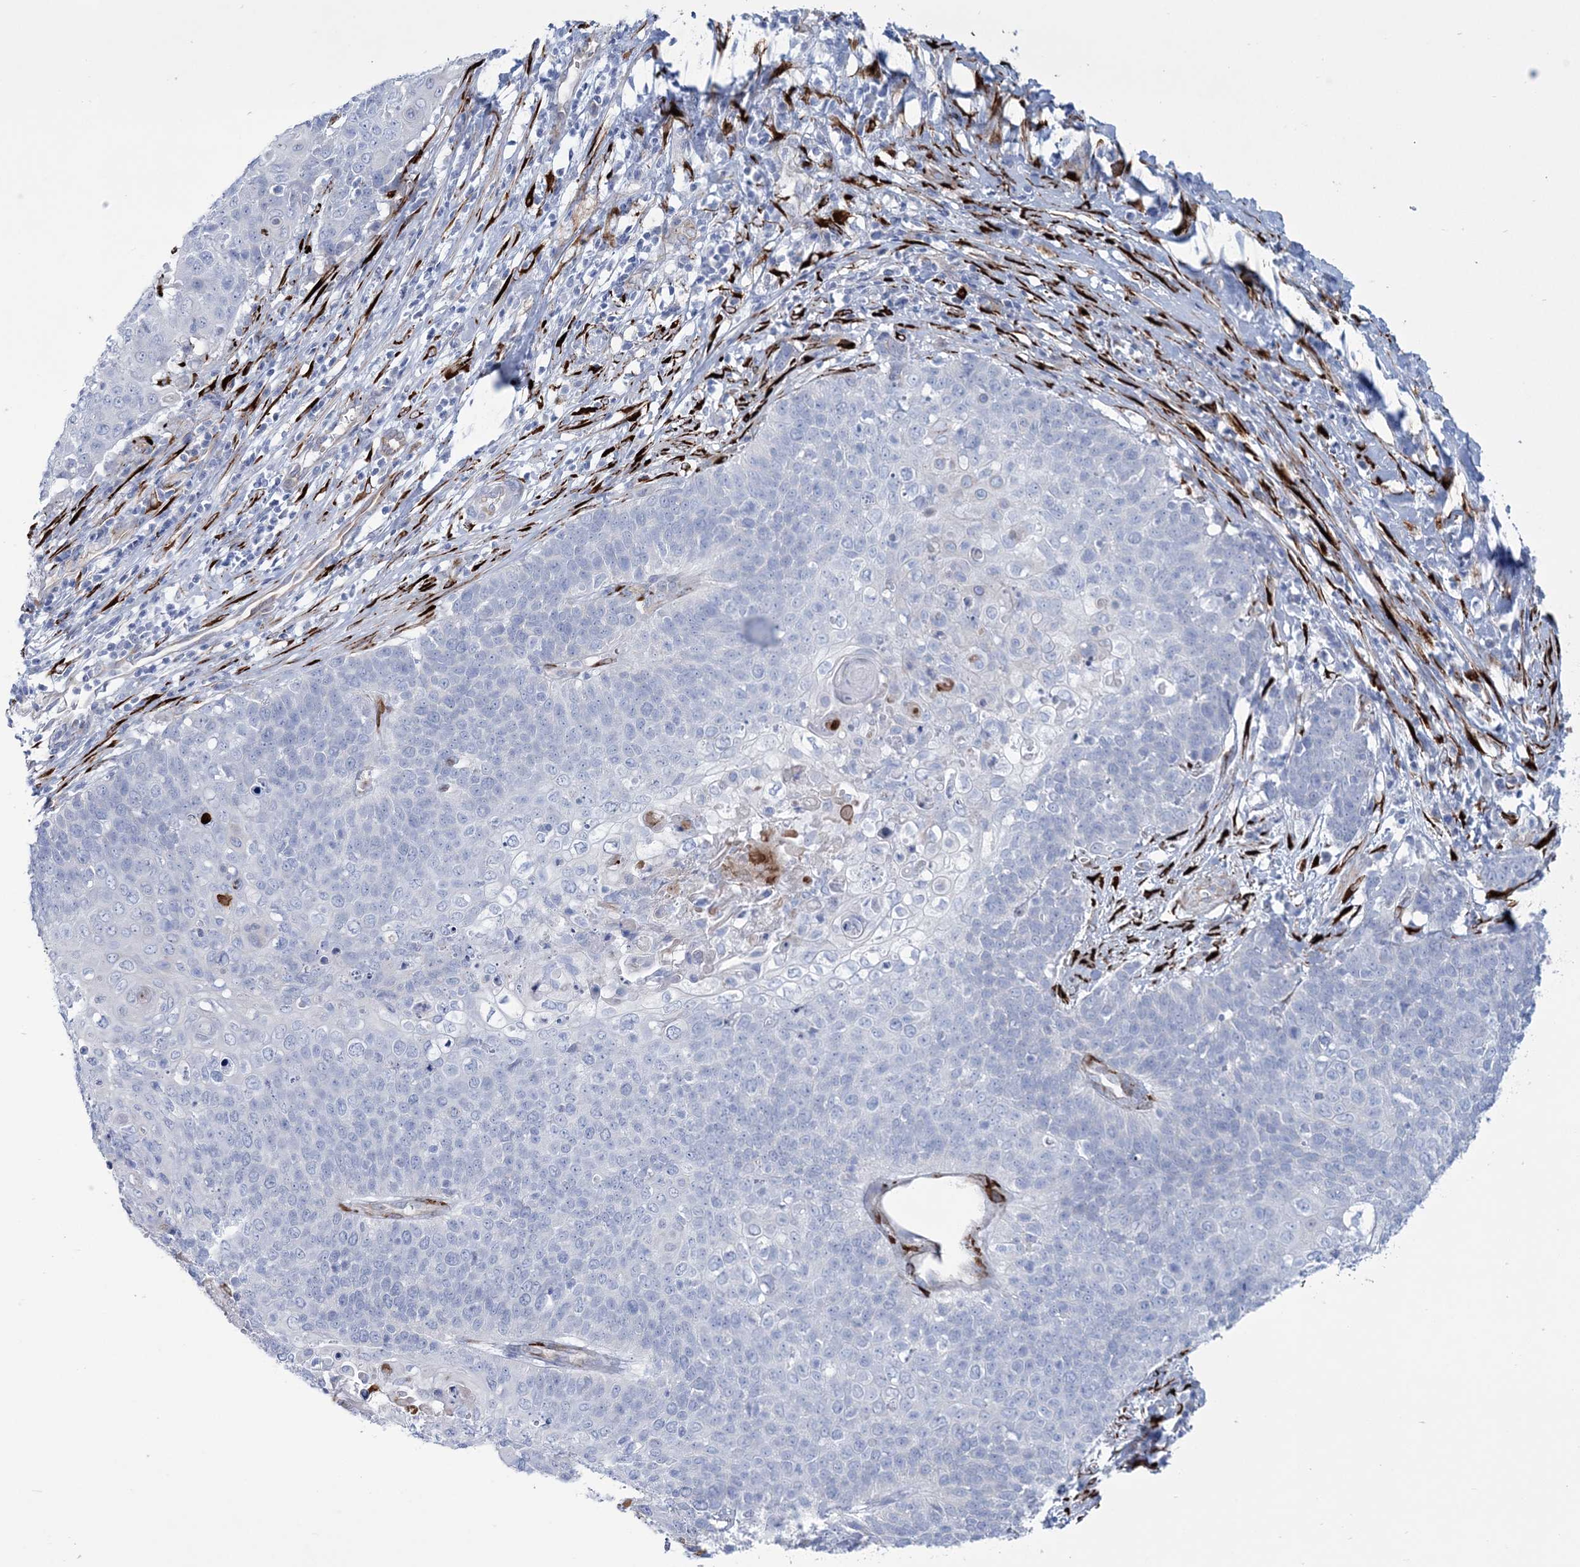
{"staining": {"intensity": "negative", "quantity": "none", "location": "none"}, "tissue": "cervical cancer", "cell_type": "Tumor cells", "image_type": "cancer", "snomed": [{"axis": "morphology", "description": "Squamous cell carcinoma, NOS"}, {"axis": "topography", "description": "Cervix"}], "caption": "High power microscopy micrograph of an IHC histopathology image of squamous cell carcinoma (cervical), revealing no significant positivity in tumor cells.", "gene": "RAB11FIP5", "patient": {"sex": "female", "age": 39}}